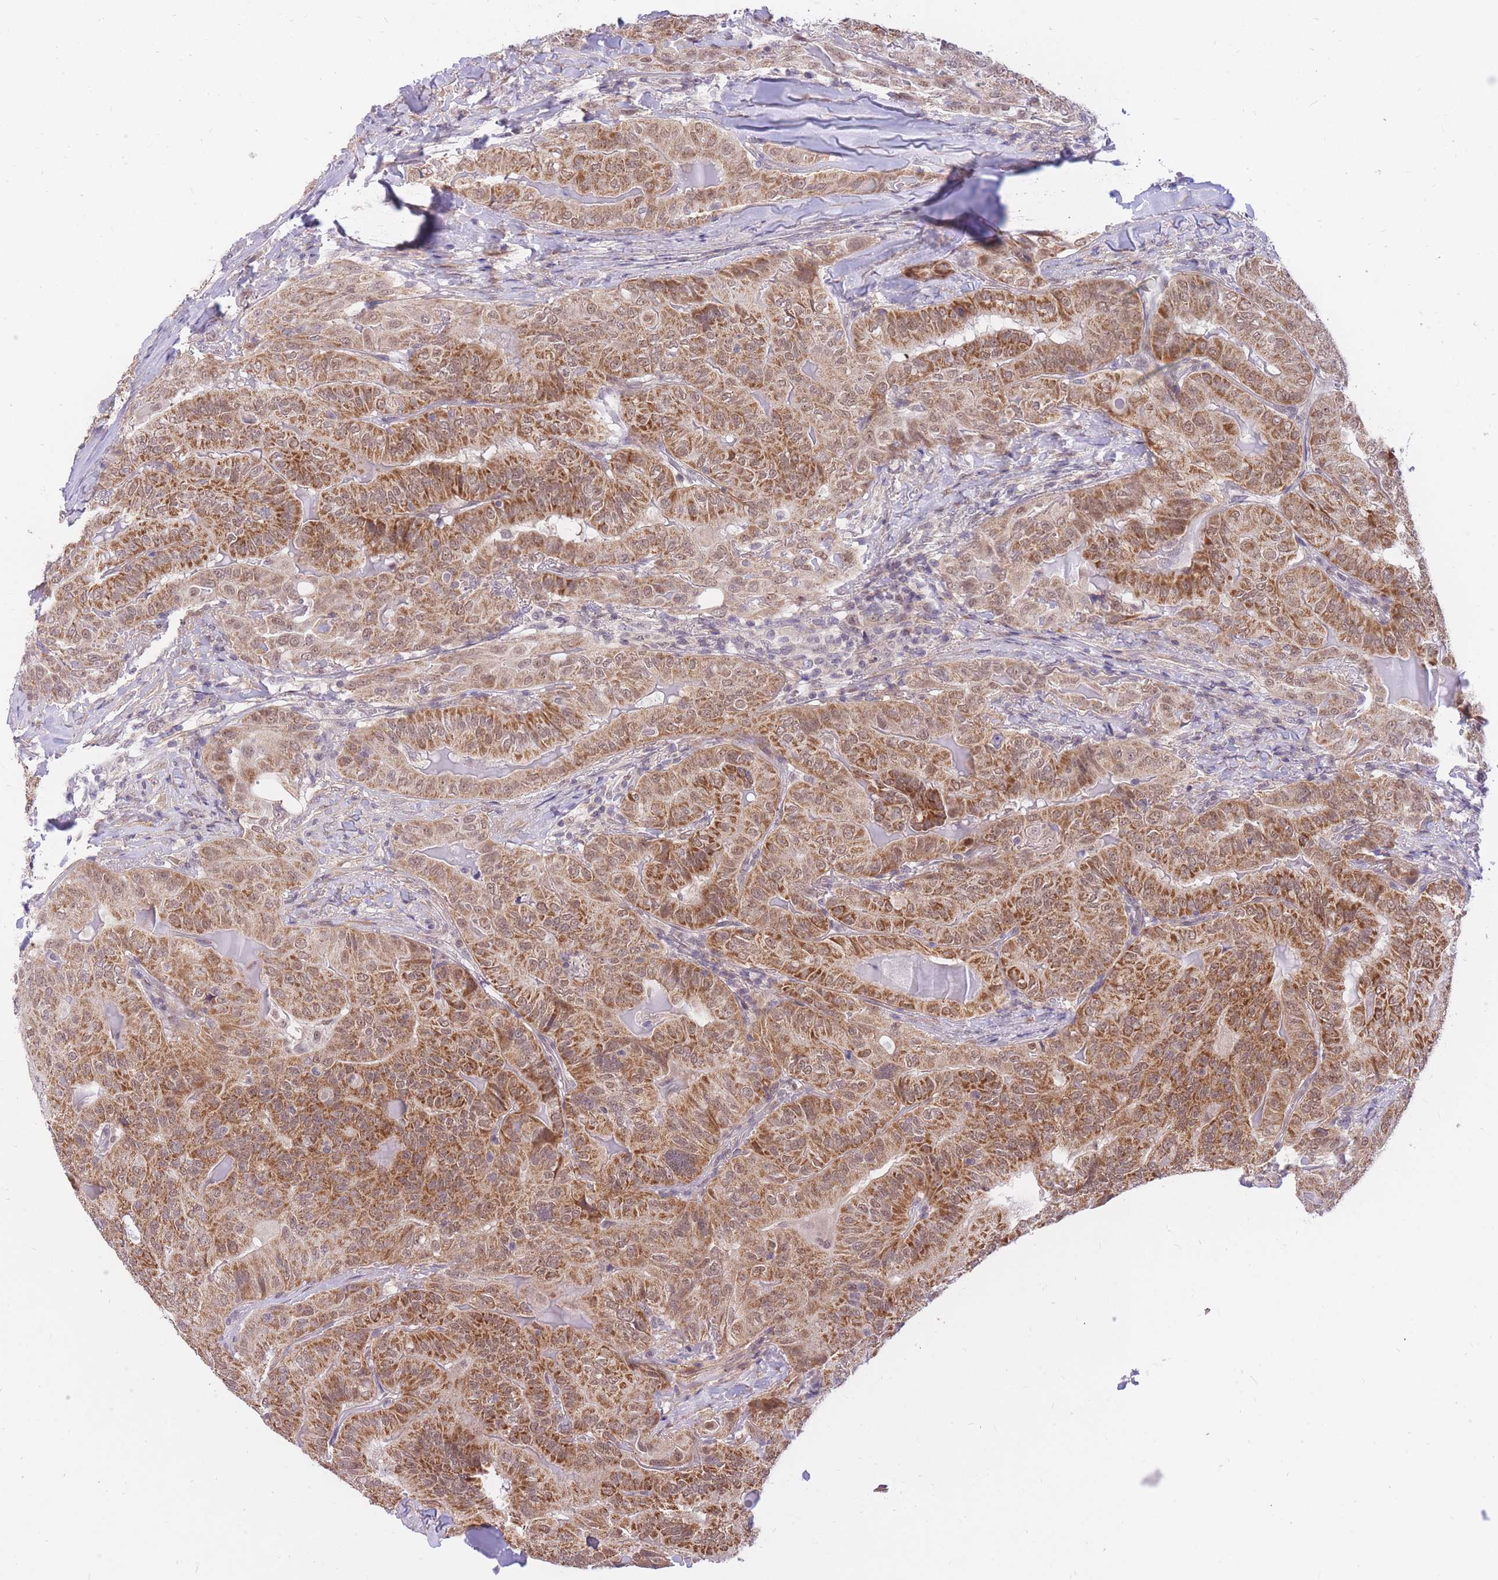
{"staining": {"intensity": "strong", "quantity": ">75%", "location": "cytoplasmic/membranous"}, "tissue": "thyroid cancer", "cell_type": "Tumor cells", "image_type": "cancer", "snomed": [{"axis": "morphology", "description": "Papillary adenocarcinoma, NOS"}, {"axis": "topography", "description": "Thyroid gland"}], "caption": "Protein staining exhibits strong cytoplasmic/membranous staining in approximately >75% of tumor cells in thyroid cancer (papillary adenocarcinoma). (Stains: DAB (3,3'-diaminobenzidine) in brown, nuclei in blue, Microscopy: brightfield microscopy at high magnification).", "gene": "MINDY2", "patient": {"sex": "female", "age": 68}}